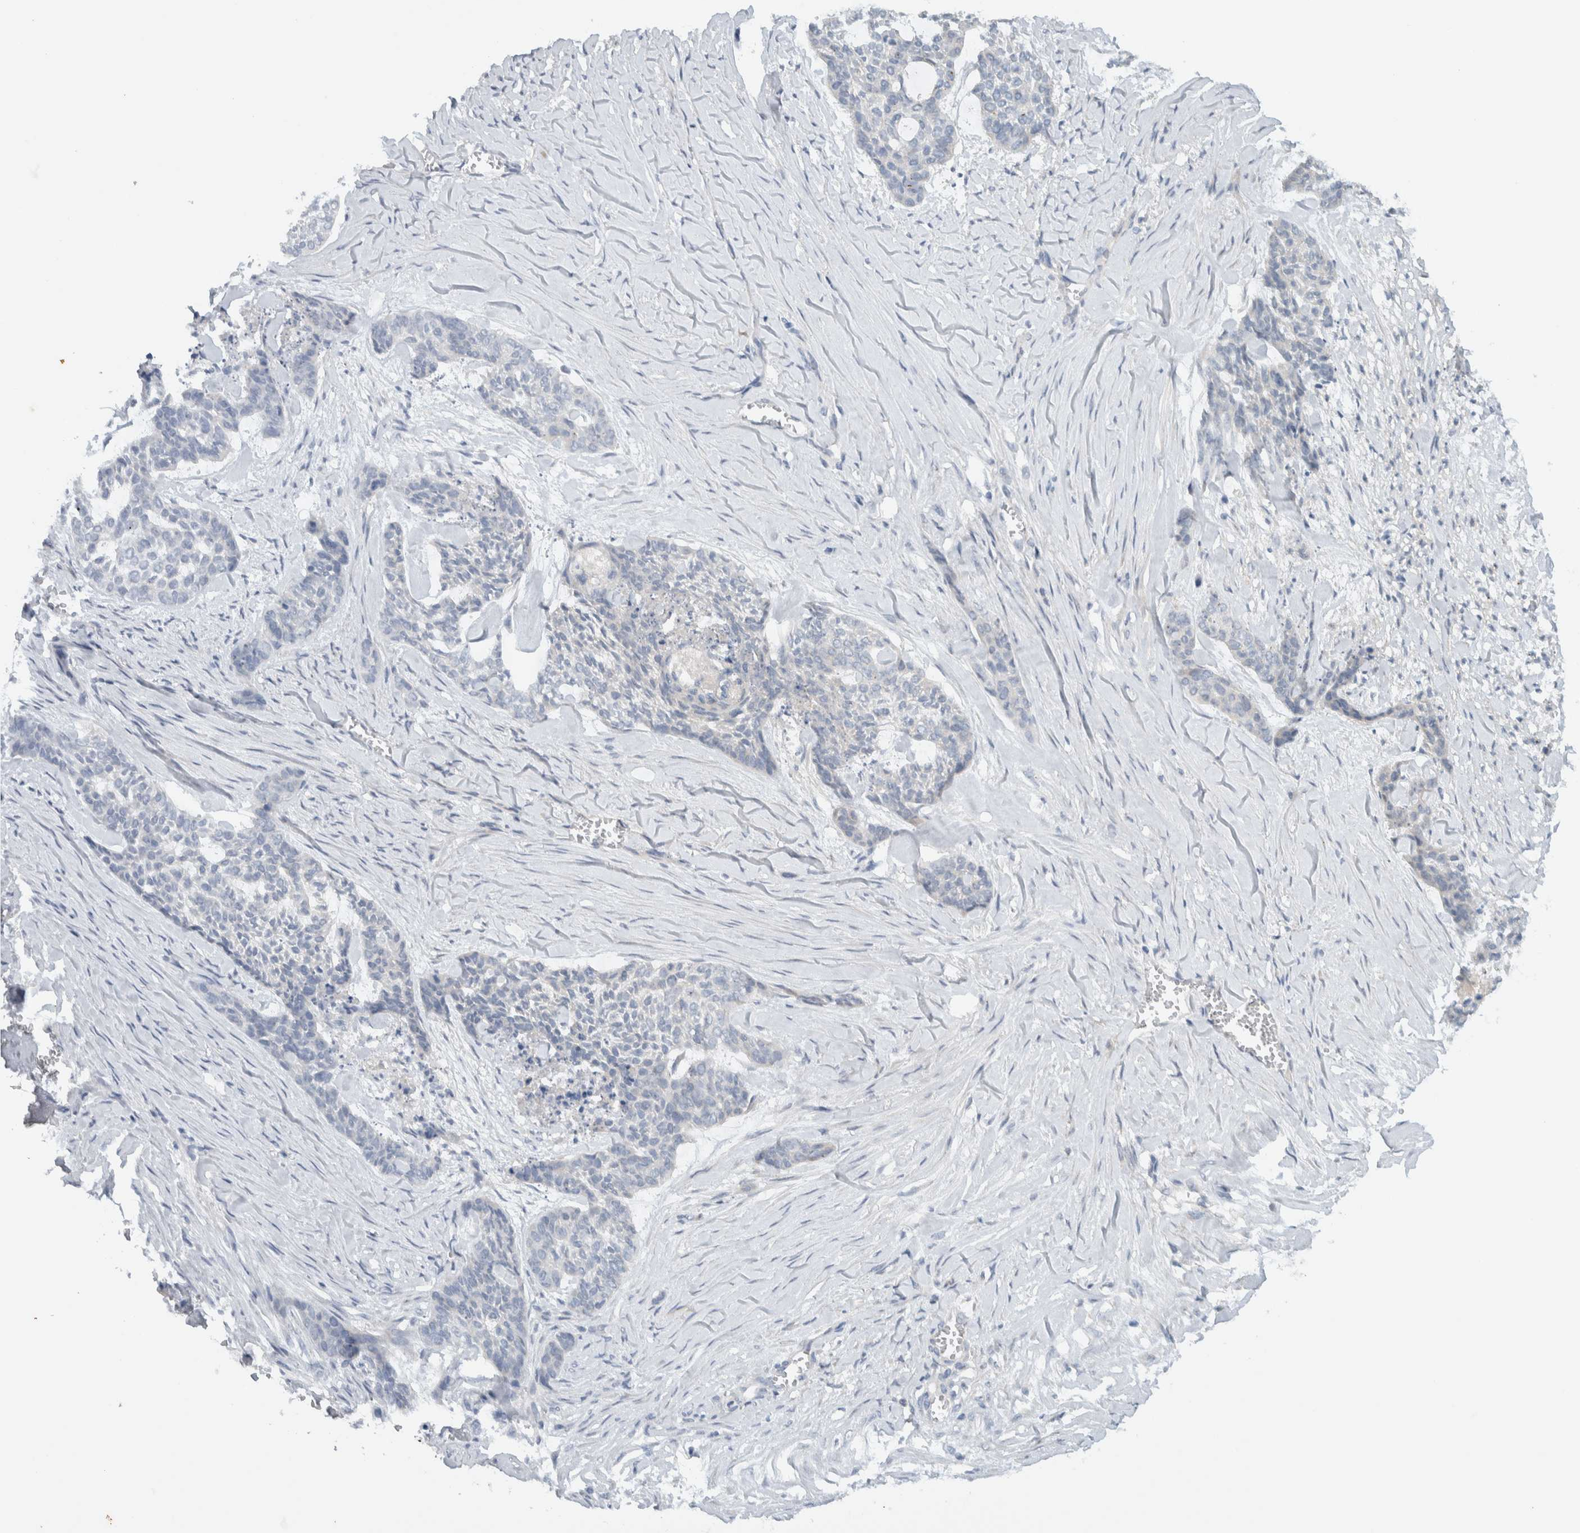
{"staining": {"intensity": "negative", "quantity": "none", "location": "none"}, "tissue": "skin cancer", "cell_type": "Tumor cells", "image_type": "cancer", "snomed": [{"axis": "morphology", "description": "Basal cell carcinoma"}, {"axis": "topography", "description": "Skin"}], "caption": "IHC histopathology image of neoplastic tissue: skin cancer (basal cell carcinoma) stained with DAB (3,3'-diaminobenzidine) shows no significant protein staining in tumor cells. (Stains: DAB immunohistochemistry (IHC) with hematoxylin counter stain, Microscopy: brightfield microscopy at high magnification).", "gene": "MPRIP", "patient": {"sex": "female", "age": 64}}